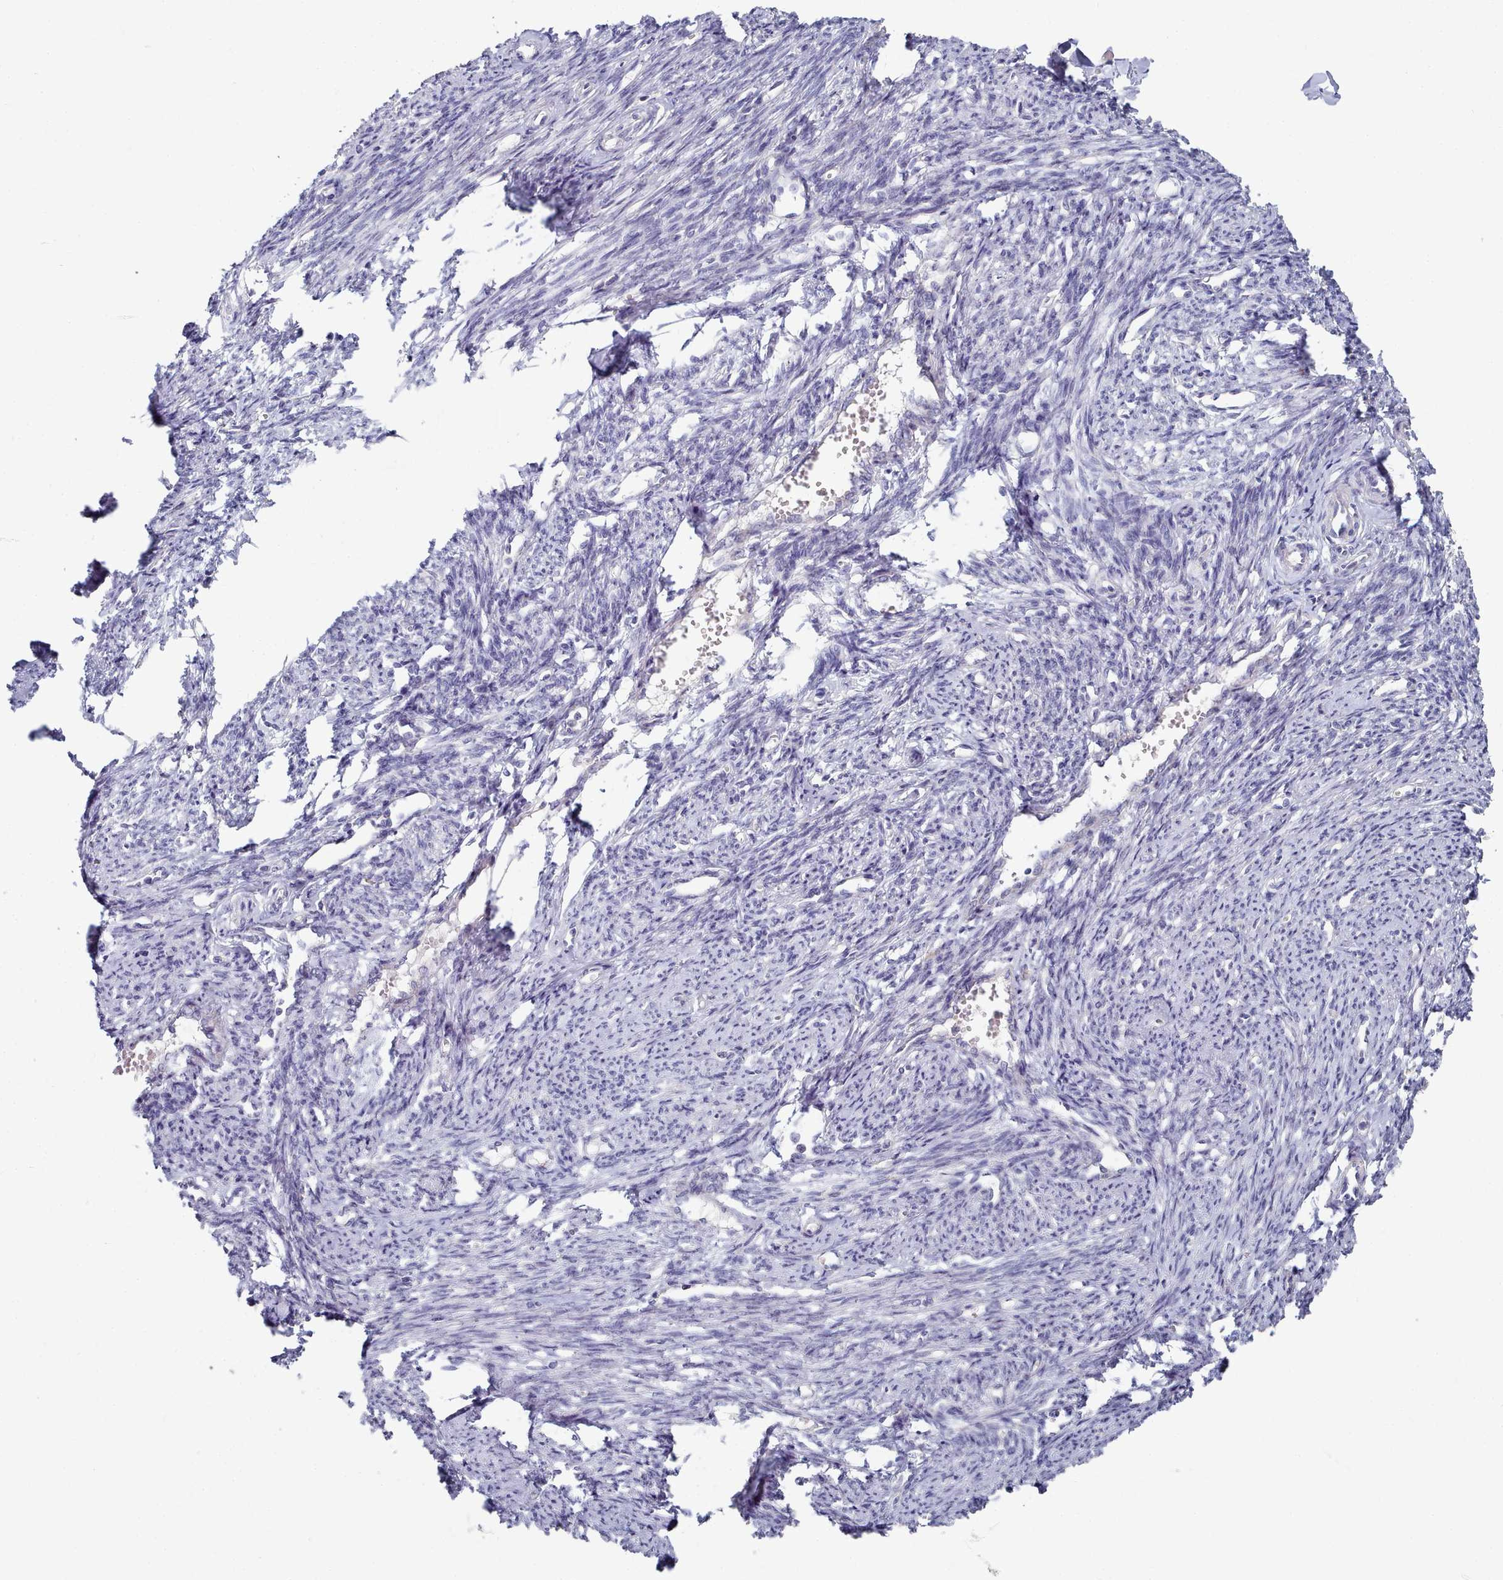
{"staining": {"intensity": "negative", "quantity": "none", "location": "none"}, "tissue": "smooth muscle", "cell_type": "Smooth muscle cells", "image_type": "normal", "snomed": [{"axis": "morphology", "description": "Normal tissue, NOS"}, {"axis": "topography", "description": "Smooth muscle"}, {"axis": "topography", "description": "Uterus"}], "caption": "Immunohistochemistry (IHC) image of unremarkable smooth muscle stained for a protein (brown), which shows no staining in smooth muscle cells.", "gene": "TYW1B", "patient": {"sex": "female", "age": 59}}